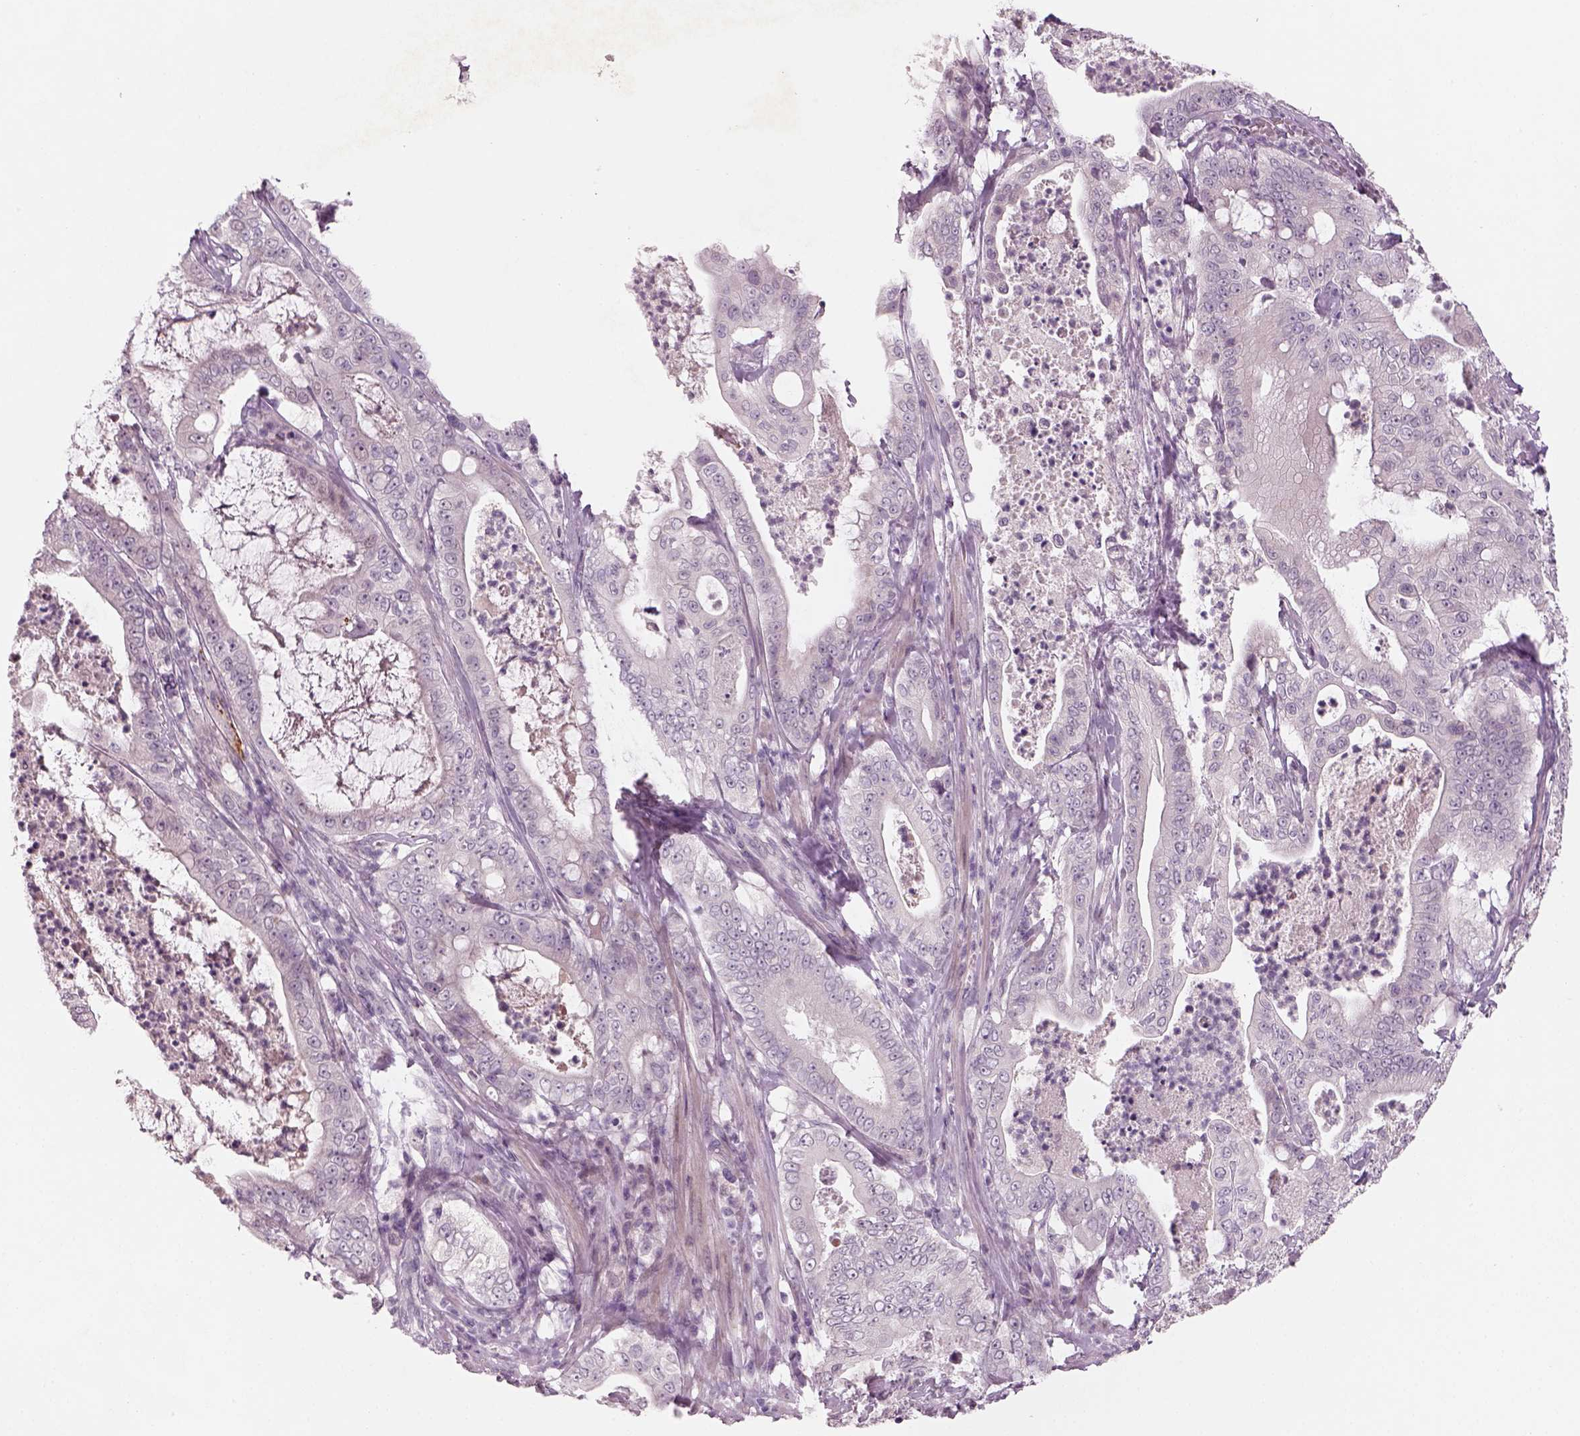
{"staining": {"intensity": "negative", "quantity": "none", "location": "none"}, "tissue": "pancreatic cancer", "cell_type": "Tumor cells", "image_type": "cancer", "snomed": [{"axis": "morphology", "description": "Adenocarcinoma, NOS"}, {"axis": "topography", "description": "Pancreas"}], "caption": "A histopathology image of human adenocarcinoma (pancreatic) is negative for staining in tumor cells.", "gene": "PENK", "patient": {"sex": "male", "age": 71}}